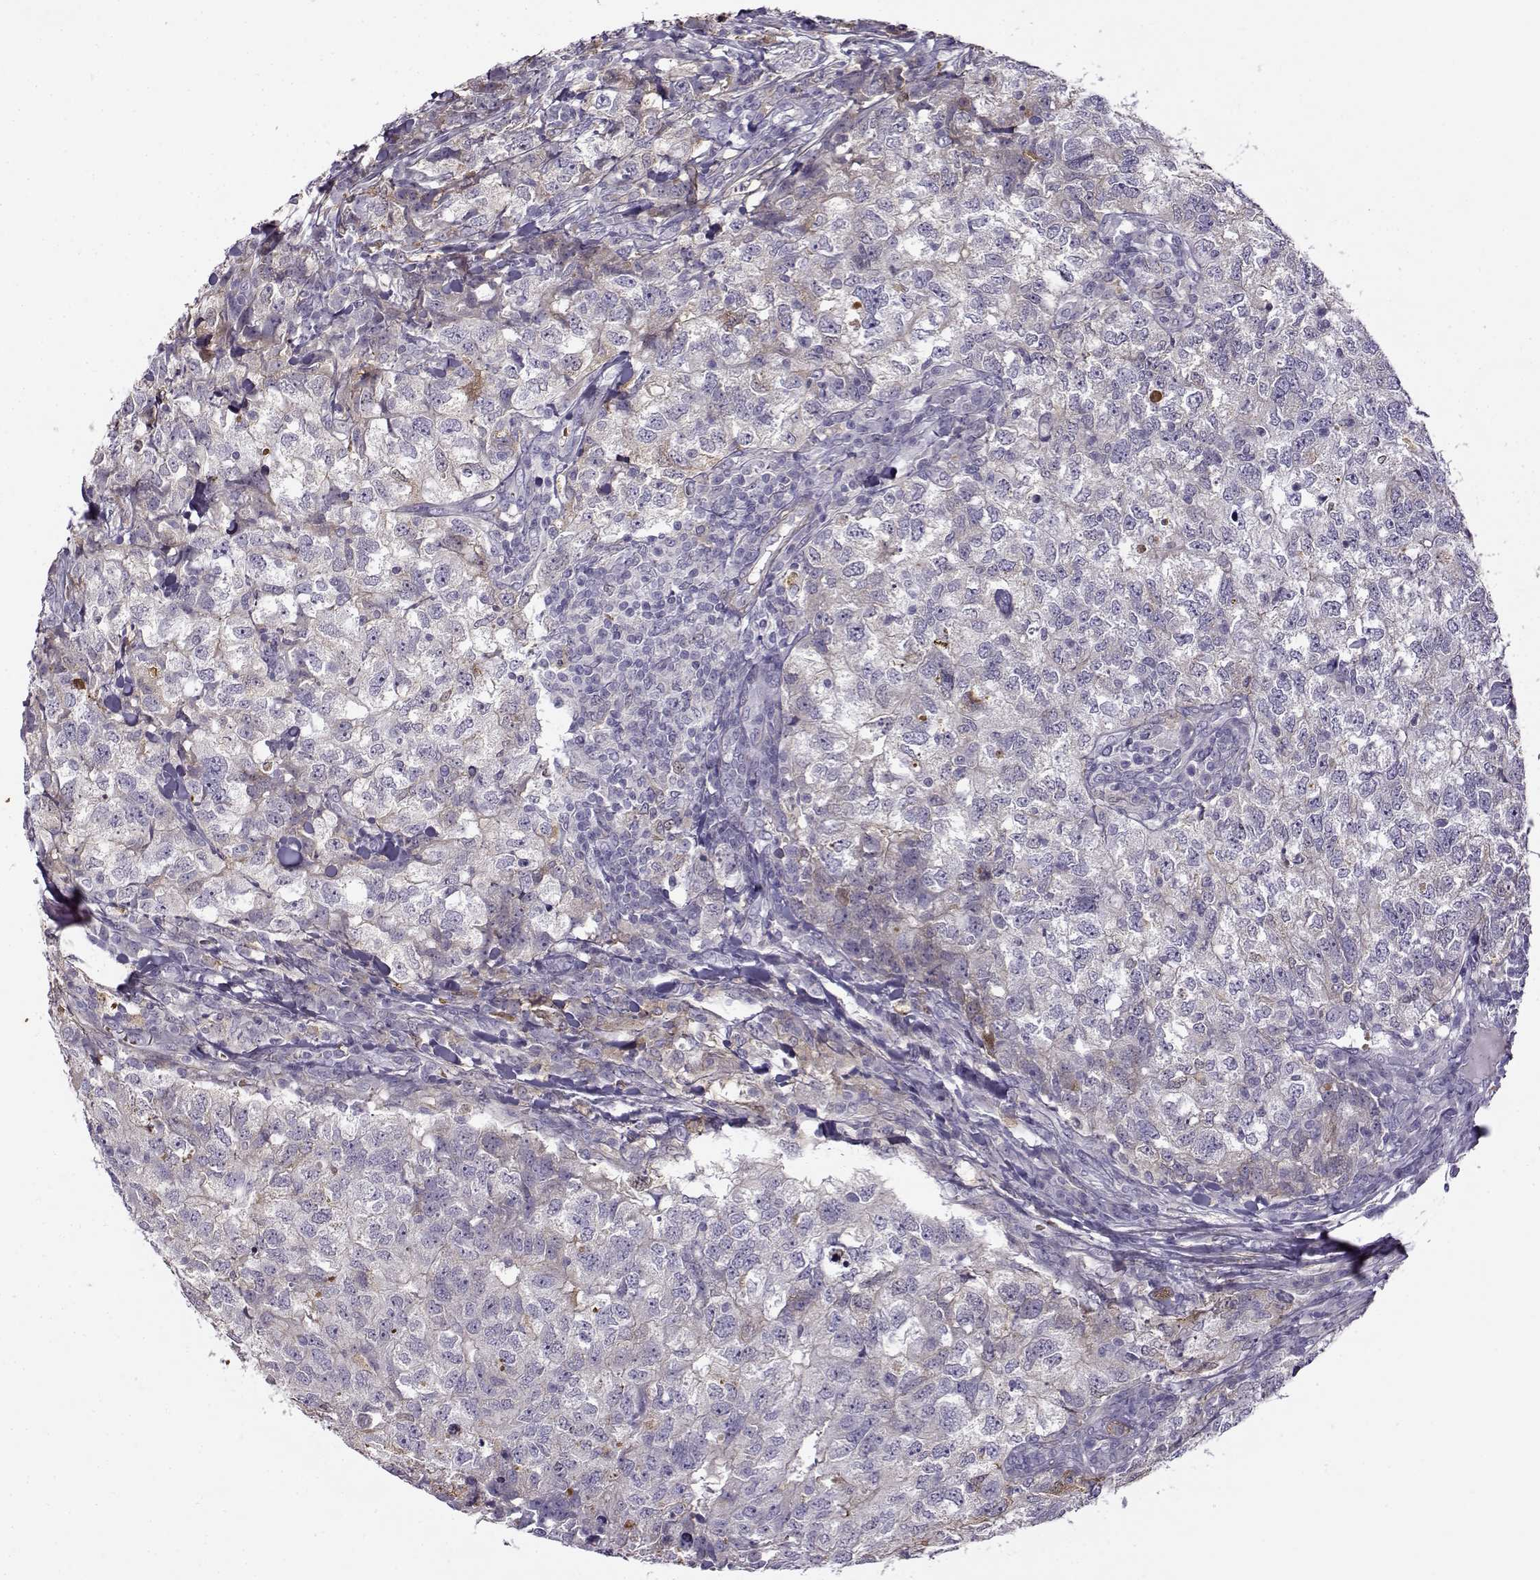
{"staining": {"intensity": "negative", "quantity": "none", "location": "none"}, "tissue": "breast cancer", "cell_type": "Tumor cells", "image_type": "cancer", "snomed": [{"axis": "morphology", "description": "Duct carcinoma"}, {"axis": "topography", "description": "Breast"}], "caption": "The IHC image has no significant positivity in tumor cells of invasive ductal carcinoma (breast) tissue.", "gene": "UCP3", "patient": {"sex": "female", "age": 30}}